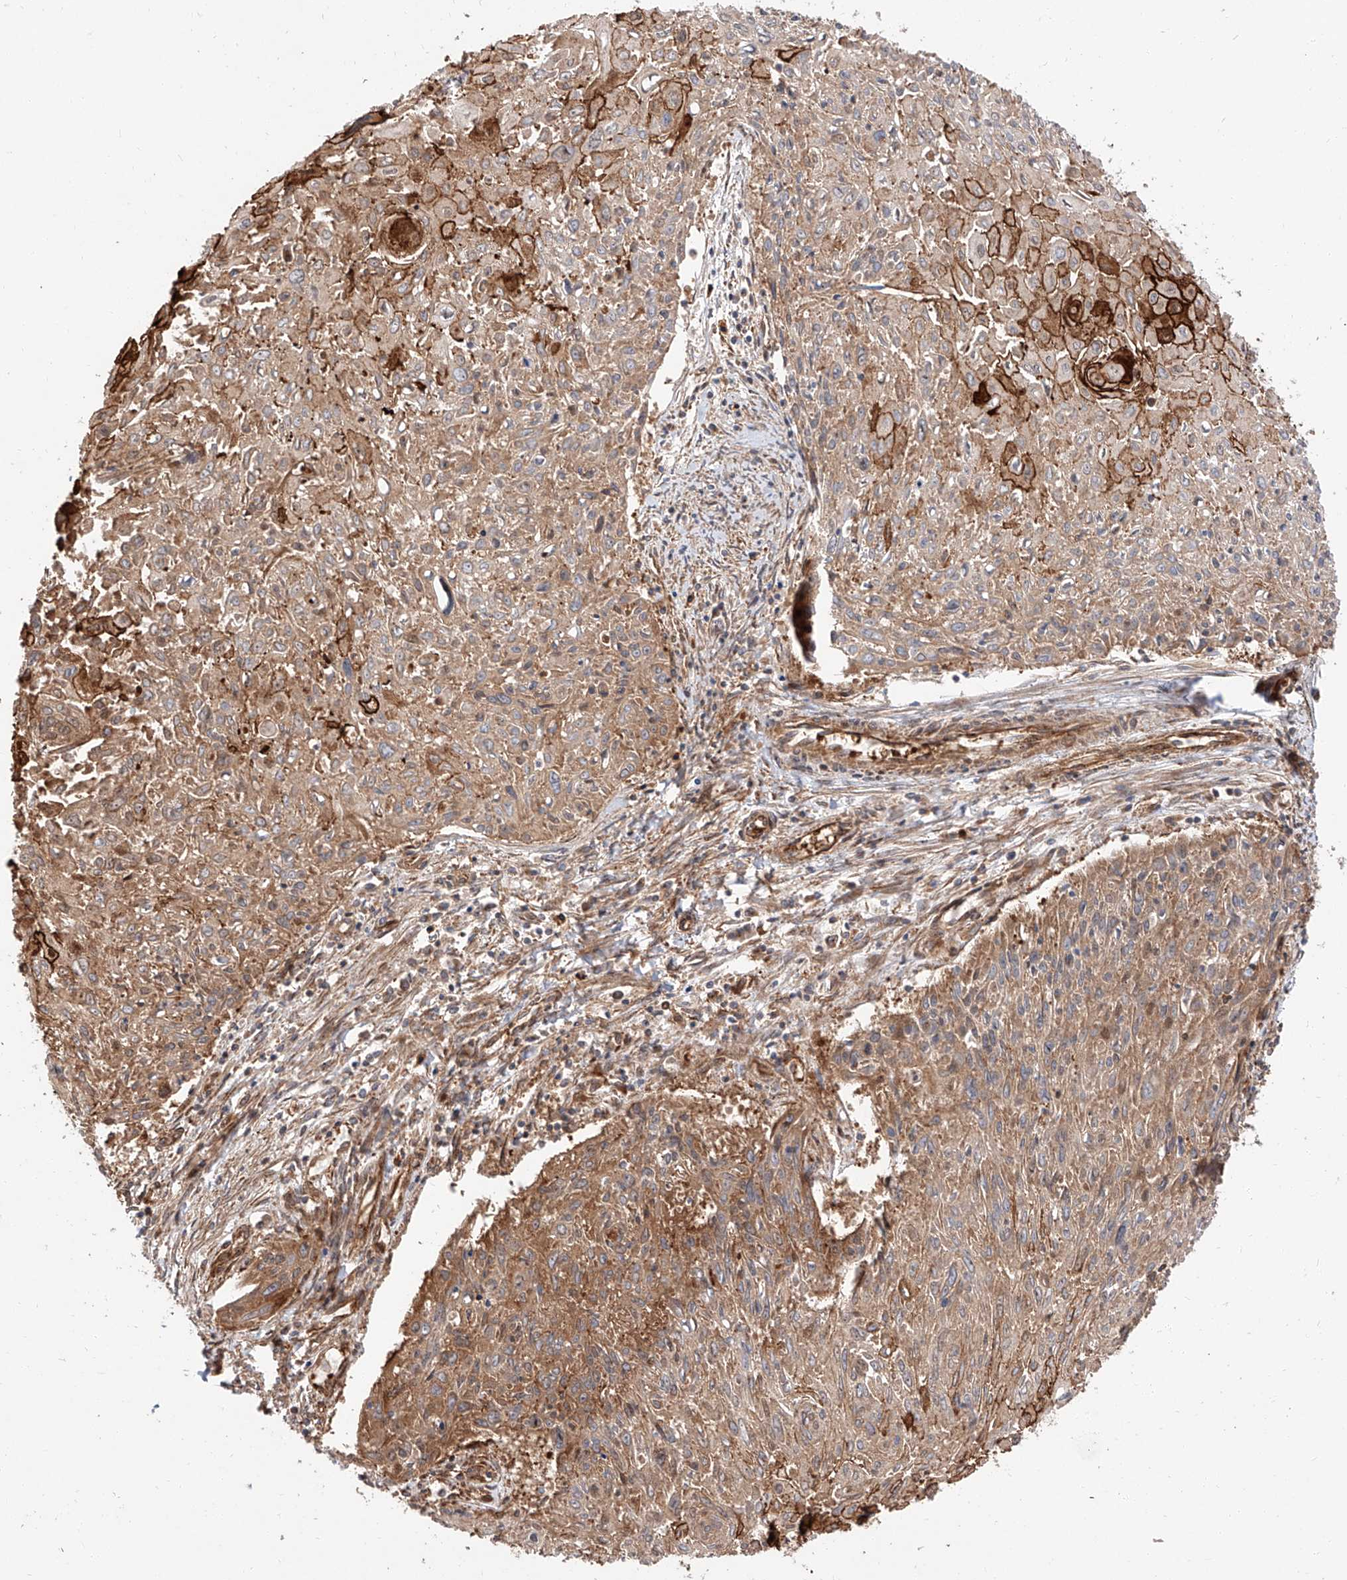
{"staining": {"intensity": "moderate", "quantity": ">75%", "location": "cytoplasmic/membranous"}, "tissue": "cervical cancer", "cell_type": "Tumor cells", "image_type": "cancer", "snomed": [{"axis": "morphology", "description": "Squamous cell carcinoma, NOS"}, {"axis": "topography", "description": "Cervix"}], "caption": "This is a histology image of IHC staining of cervical squamous cell carcinoma, which shows moderate positivity in the cytoplasmic/membranous of tumor cells.", "gene": "ISCA2", "patient": {"sex": "female", "age": 51}}